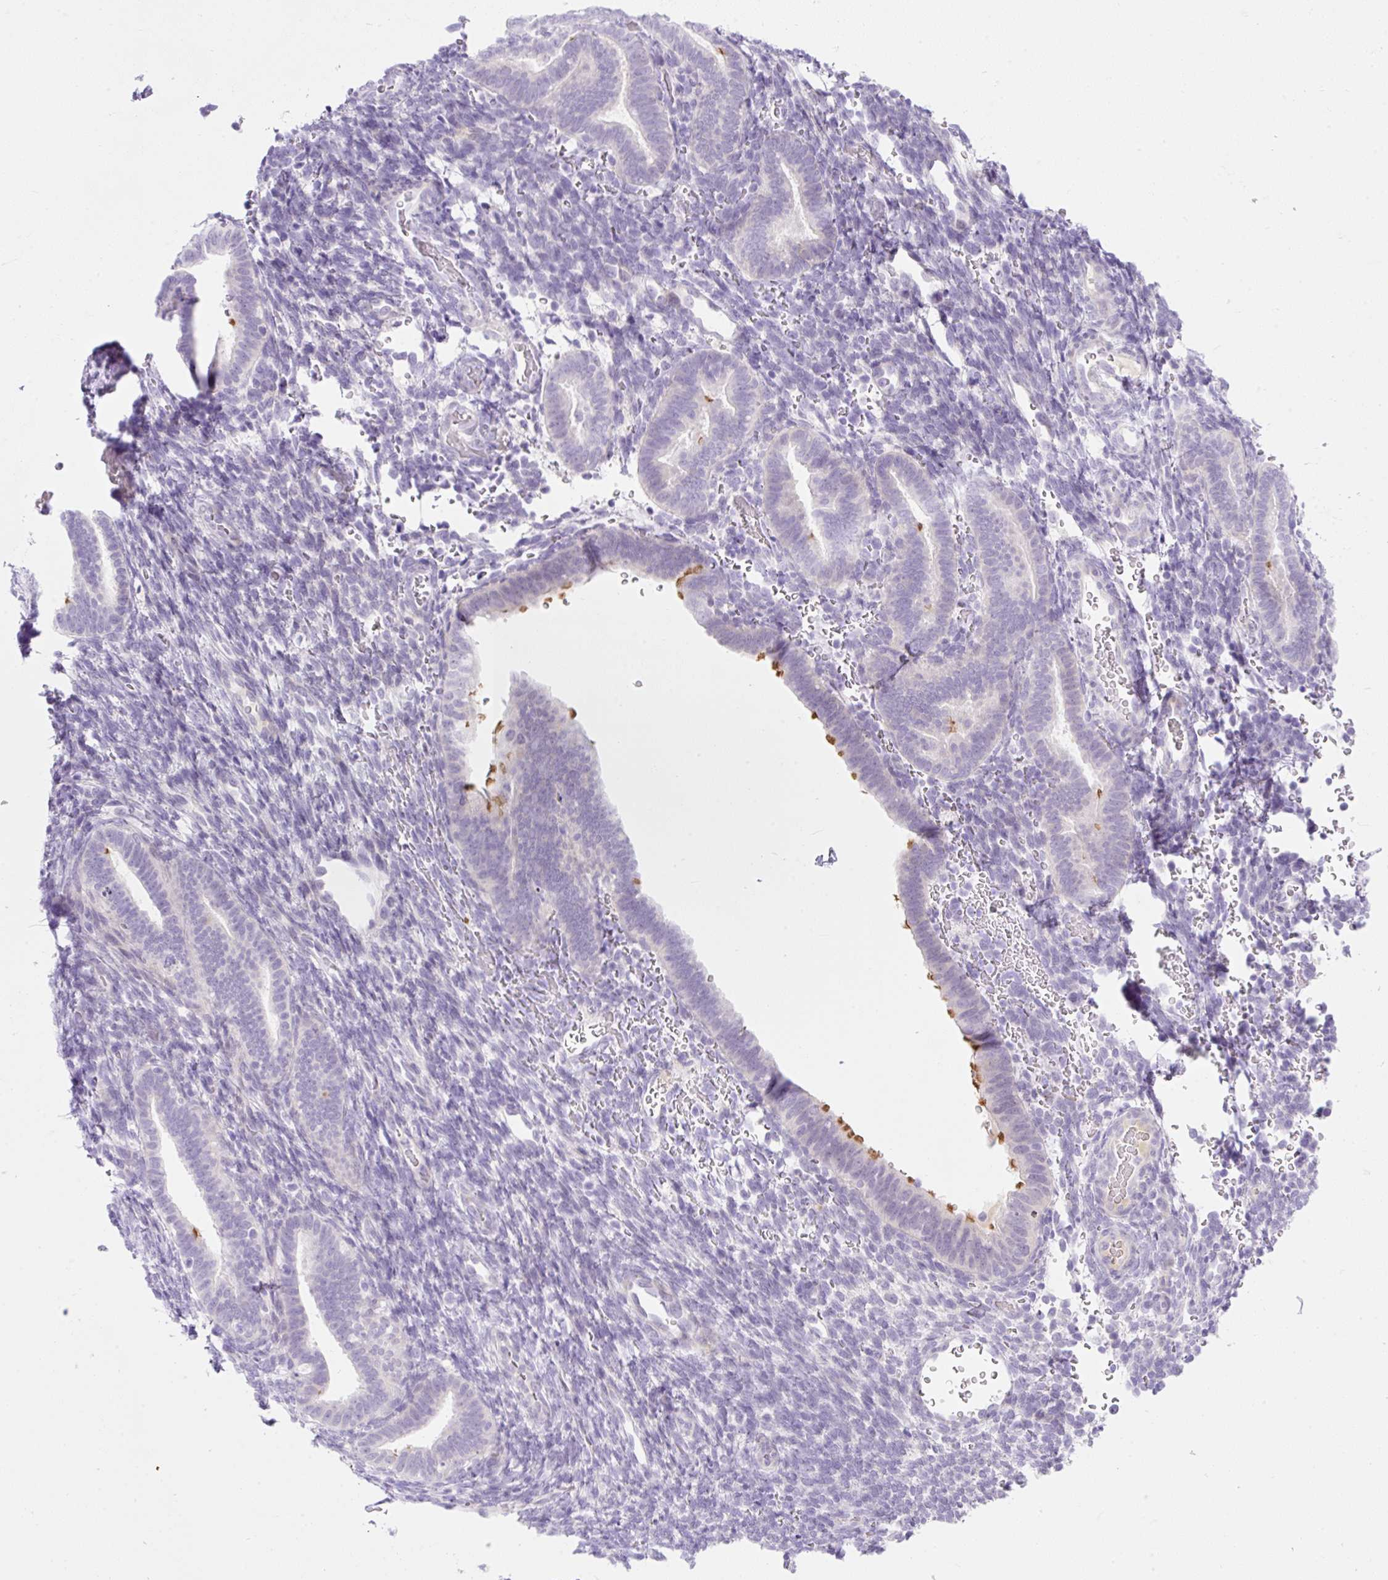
{"staining": {"intensity": "negative", "quantity": "none", "location": "none"}, "tissue": "endometrium", "cell_type": "Cells in endometrial stroma", "image_type": "normal", "snomed": [{"axis": "morphology", "description": "Normal tissue, NOS"}, {"axis": "topography", "description": "Endometrium"}], "caption": "IHC of normal endometrium shows no expression in cells in endometrial stroma.", "gene": "ZNF121", "patient": {"sex": "female", "age": 34}}